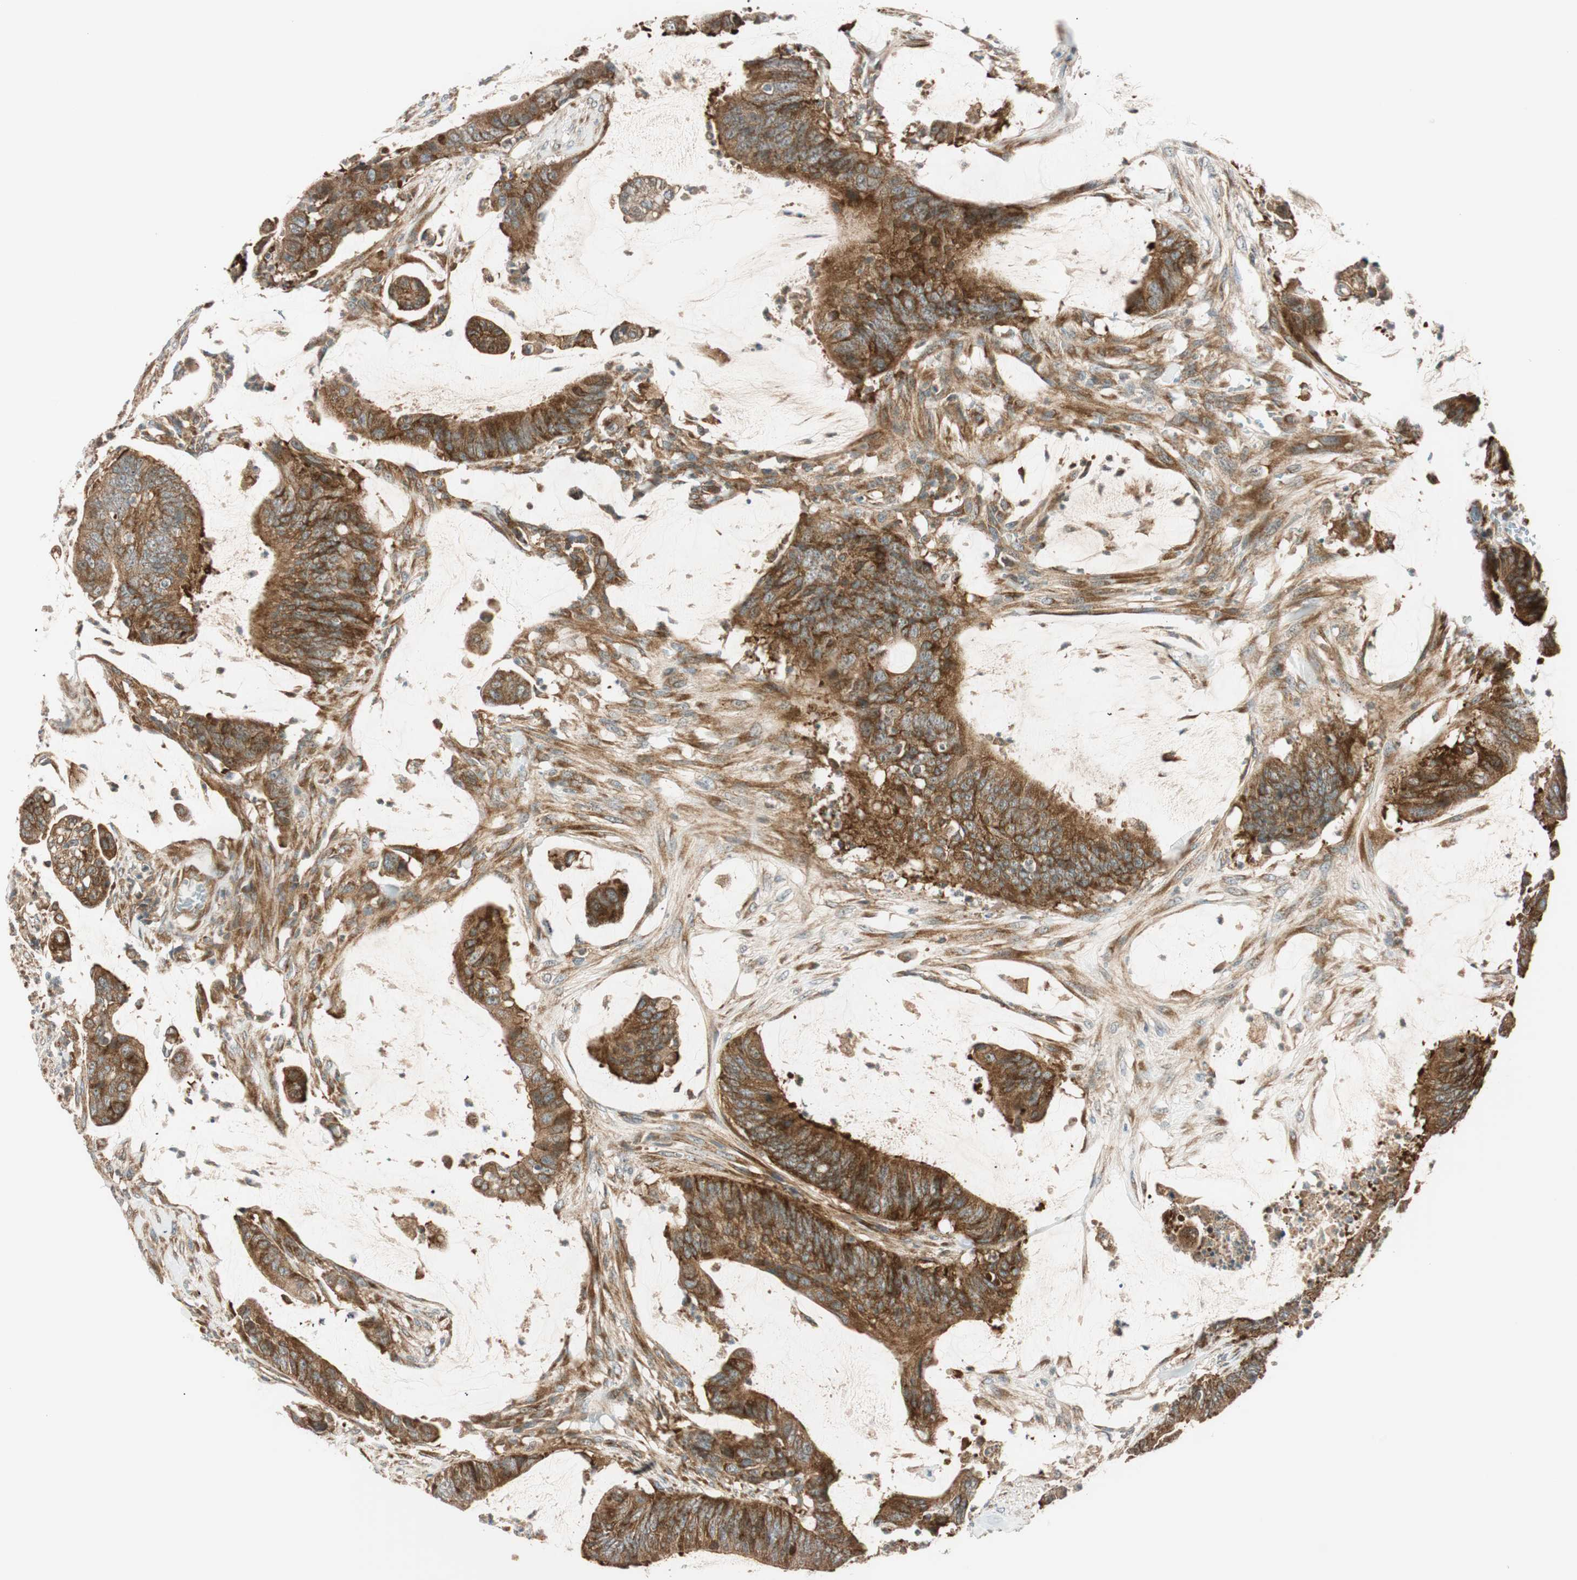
{"staining": {"intensity": "strong", "quantity": ">75%", "location": "cytoplasmic/membranous"}, "tissue": "colorectal cancer", "cell_type": "Tumor cells", "image_type": "cancer", "snomed": [{"axis": "morphology", "description": "Adenocarcinoma, NOS"}, {"axis": "topography", "description": "Rectum"}], "caption": "Immunohistochemical staining of colorectal adenocarcinoma demonstrates high levels of strong cytoplasmic/membranous positivity in approximately >75% of tumor cells.", "gene": "ABI1", "patient": {"sex": "female", "age": 66}}